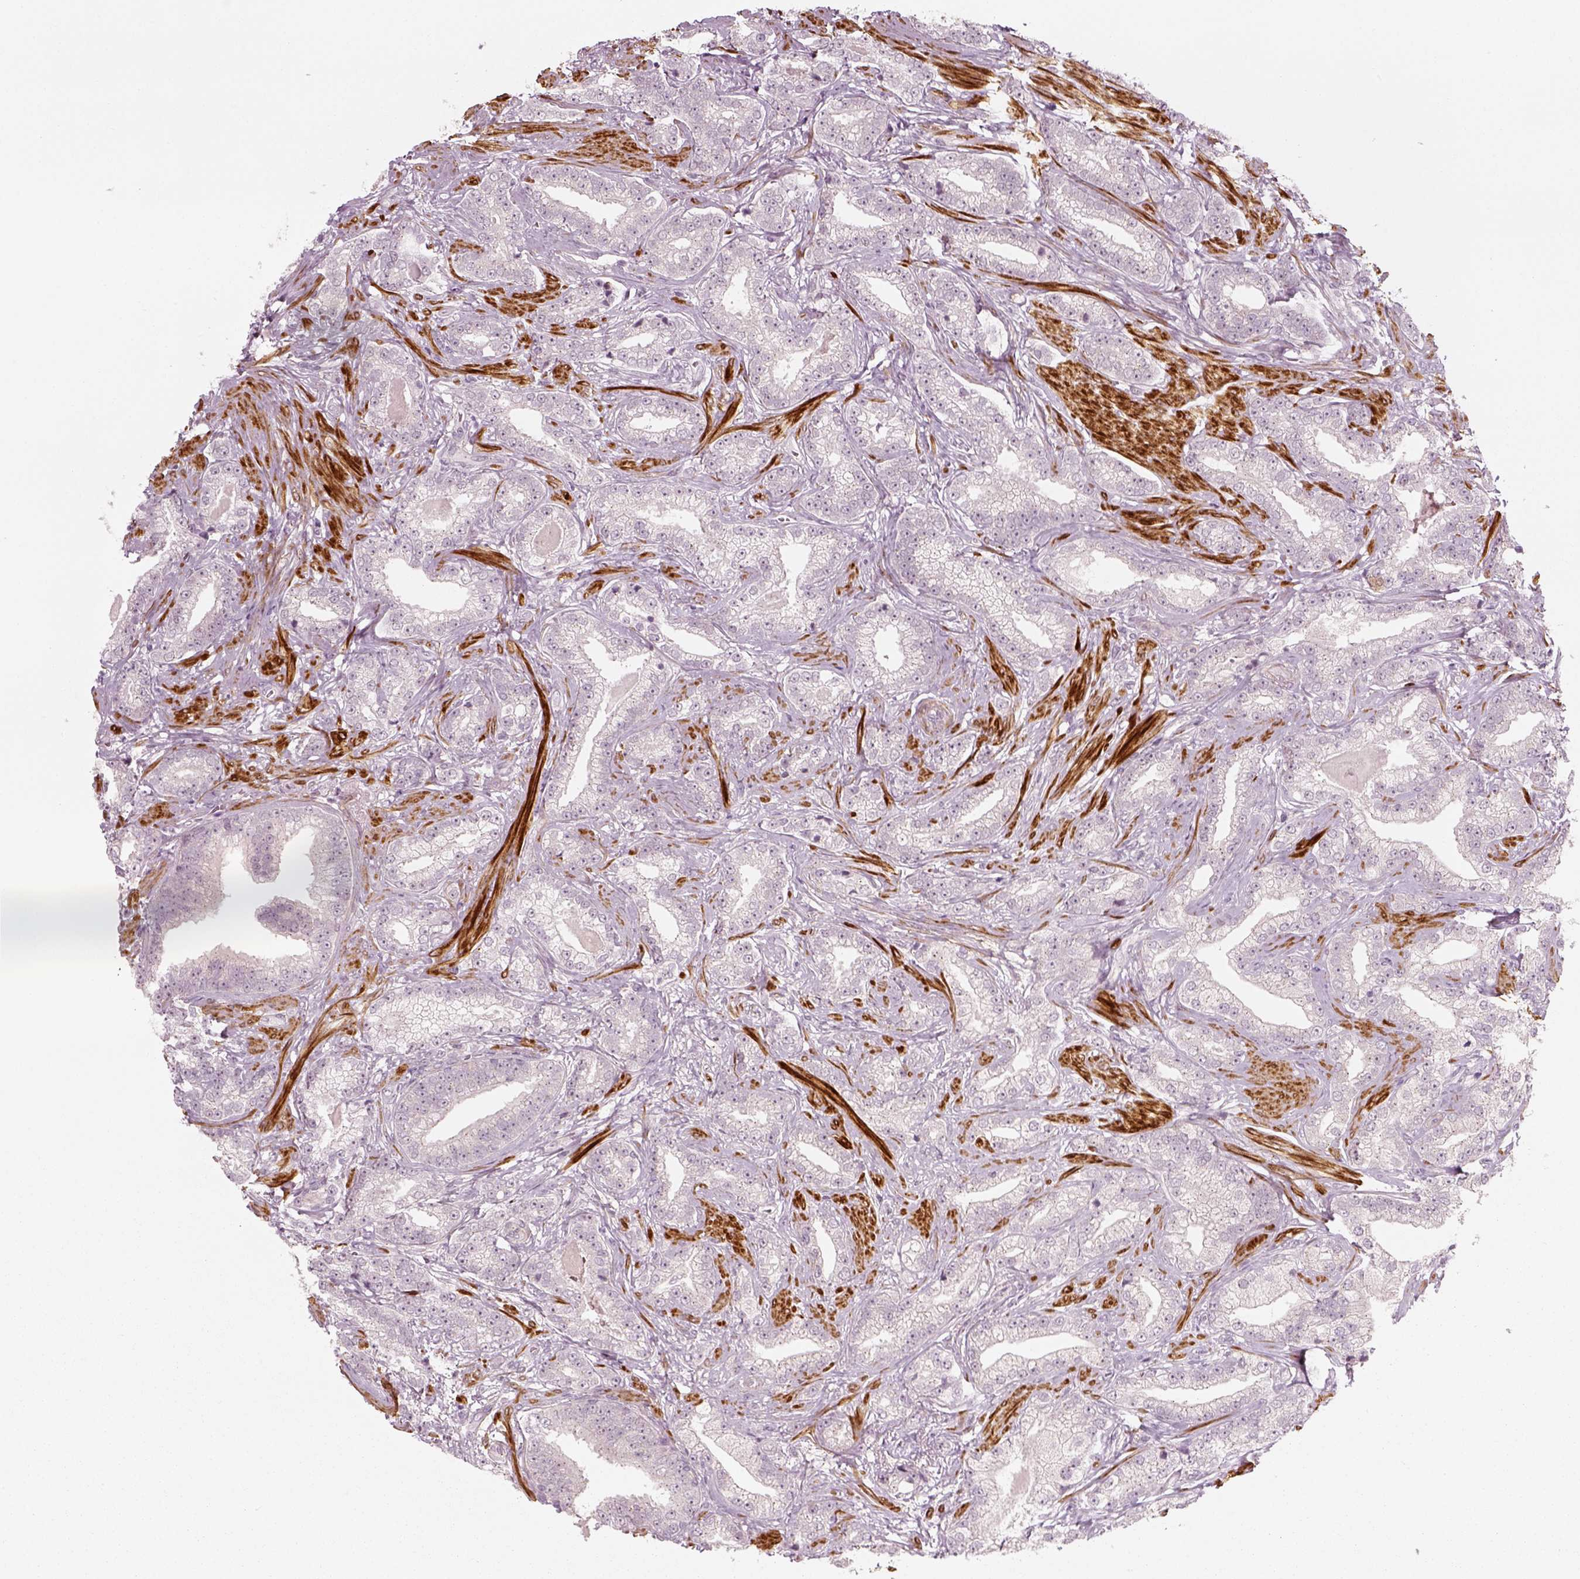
{"staining": {"intensity": "negative", "quantity": "none", "location": "none"}, "tissue": "prostate cancer", "cell_type": "Tumor cells", "image_type": "cancer", "snomed": [{"axis": "morphology", "description": "Adenocarcinoma, Low grade"}, {"axis": "topography", "description": "Prostate"}], "caption": "Photomicrograph shows no protein staining in tumor cells of prostate cancer tissue.", "gene": "MLIP", "patient": {"sex": "male", "age": 61}}